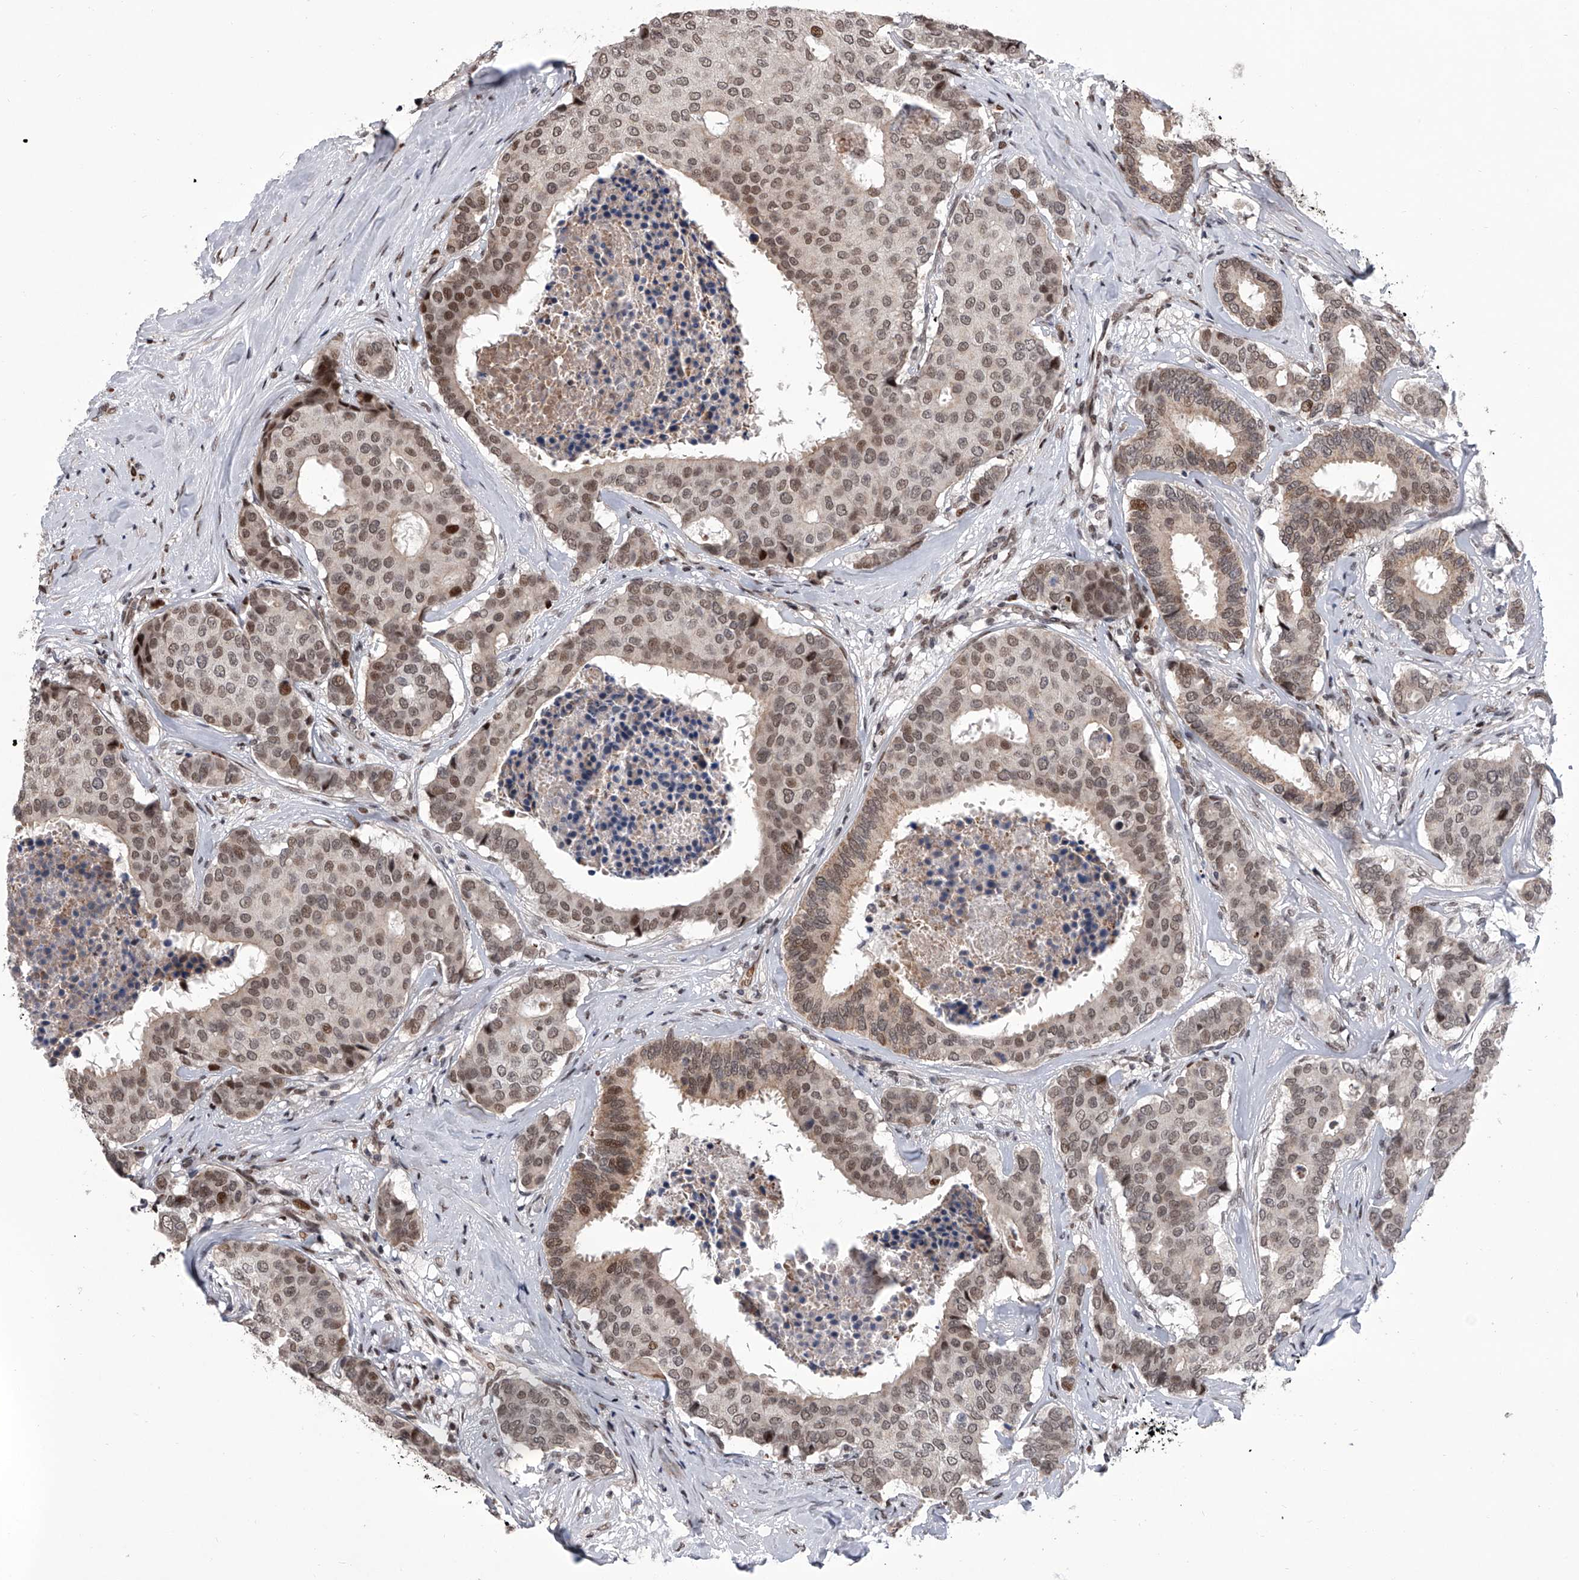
{"staining": {"intensity": "moderate", "quantity": ">75%", "location": "nuclear"}, "tissue": "breast cancer", "cell_type": "Tumor cells", "image_type": "cancer", "snomed": [{"axis": "morphology", "description": "Duct carcinoma"}, {"axis": "topography", "description": "Breast"}], "caption": "The immunohistochemical stain shows moderate nuclear staining in tumor cells of breast infiltrating ductal carcinoma tissue.", "gene": "ZNF426", "patient": {"sex": "female", "age": 75}}